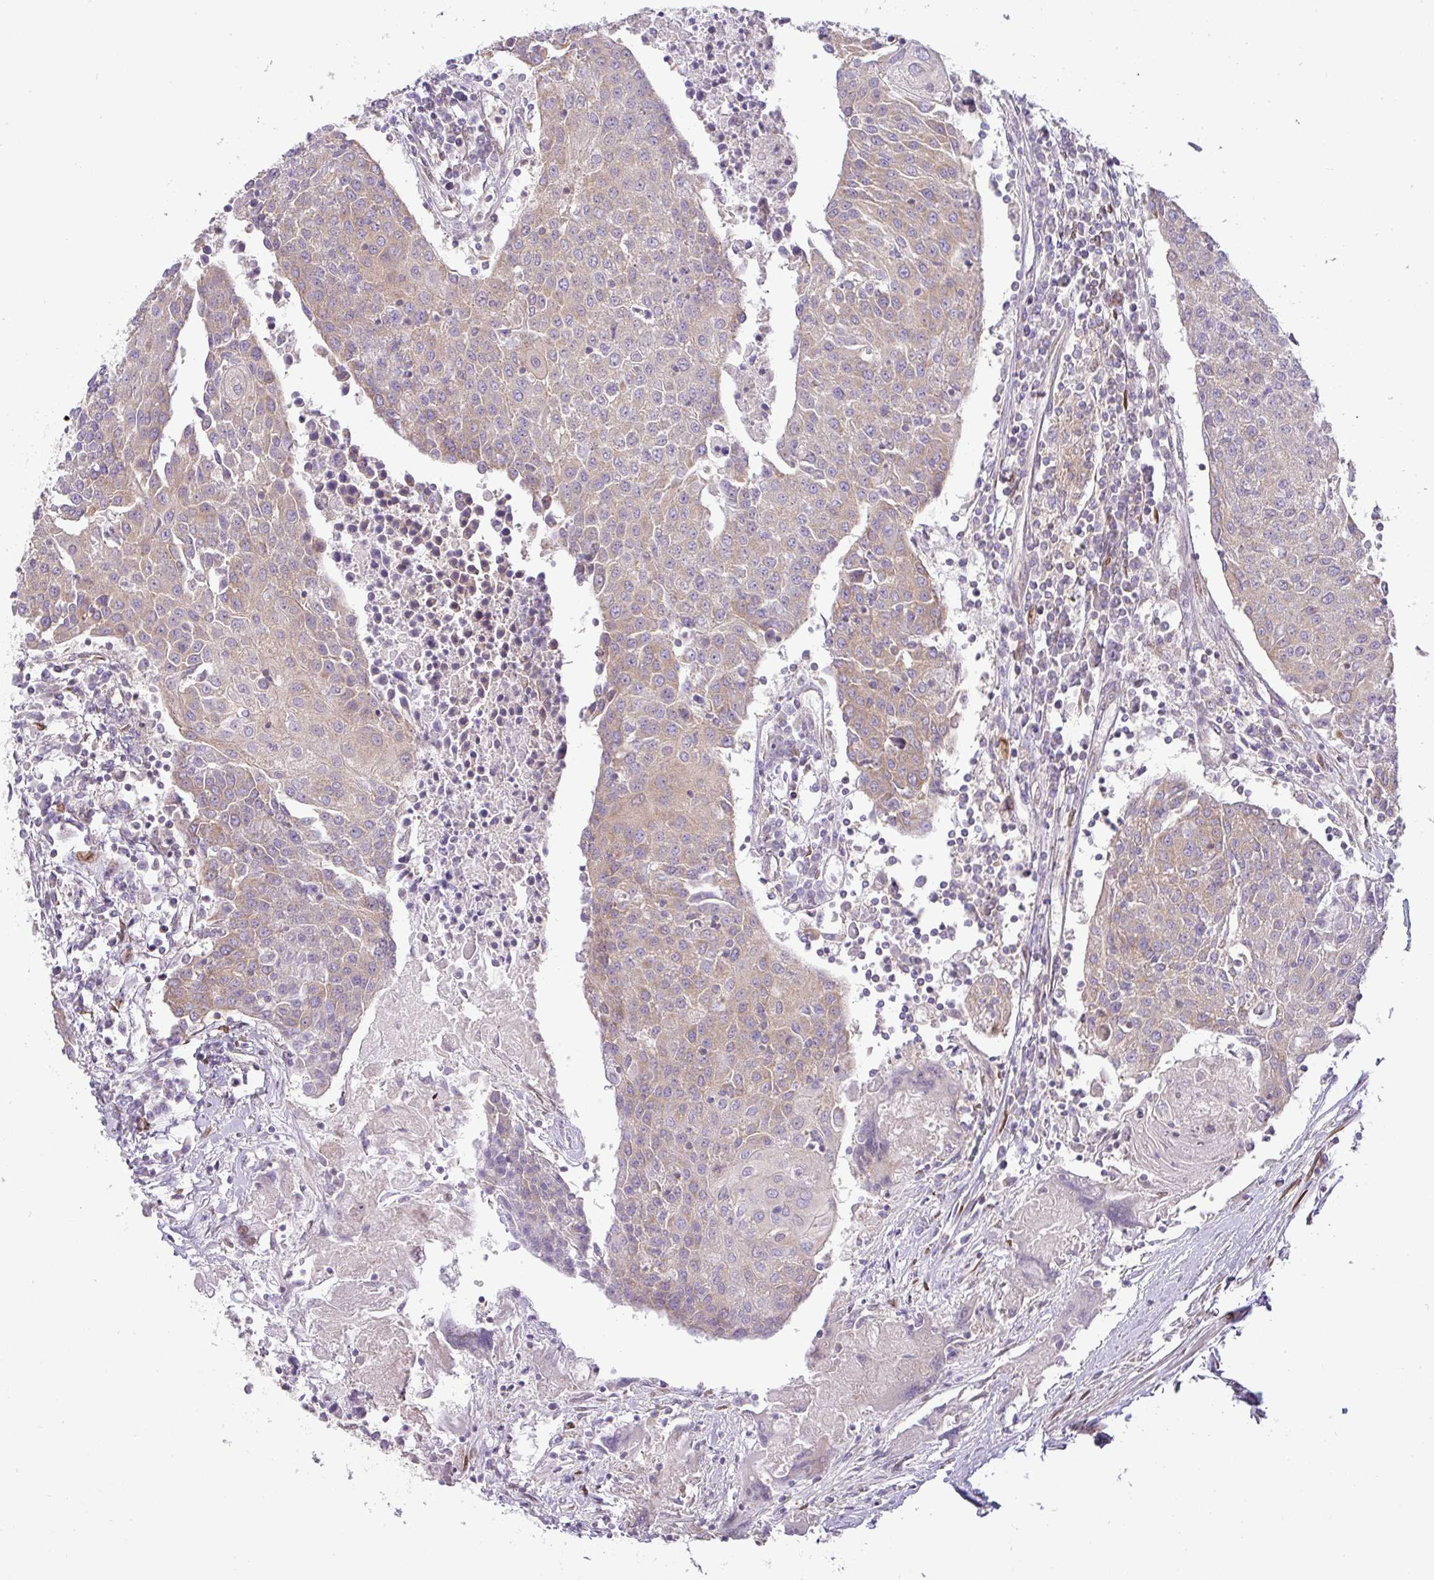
{"staining": {"intensity": "weak", "quantity": "25%-75%", "location": "cytoplasmic/membranous"}, "tissue": "urothelial cancer", "cell_type": "Tumor cells", "image_type": "cancer", "snomed": [{"axis": "morphology", "description": "Urothelial carcinoma, High grade"}, {"axis": "topography", "description": "Urinary bladder"}], "caption": "This histopathology image shows IHC staining of human urothelial carcinoma (high-grade), with low weak cytoplasmic/membranous expression in about 25%-75% of tumor cells.", "gene": "ZNF211", "patient": {"sex": "female", "age": 85}}